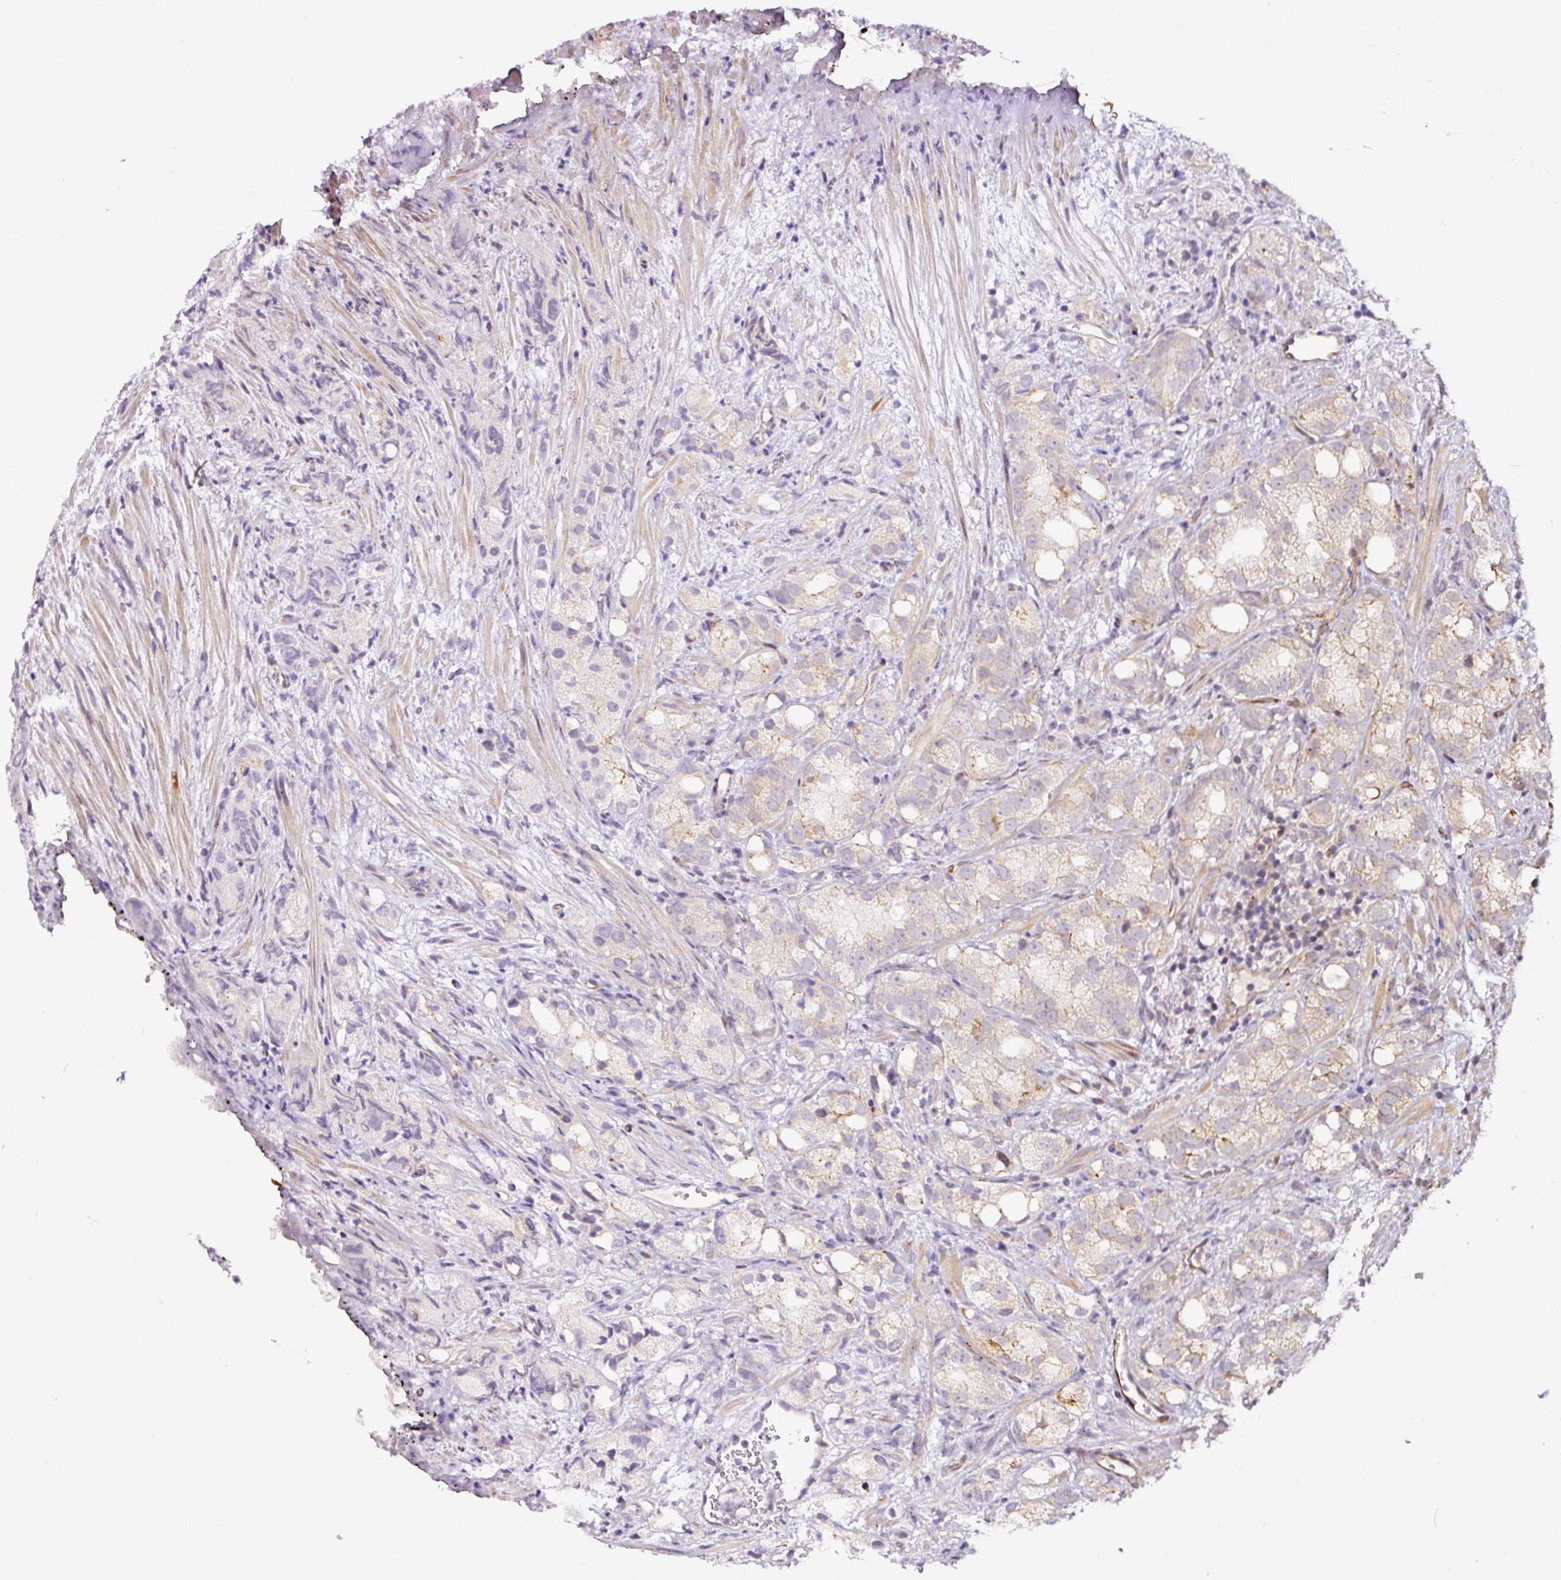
{"staining": {"intensity": "weak", "quantity": "<25%", "location": "cytoplasmic/membranous"}, "tissue": "prostate cancer", "cell_type": "Tumor cells", "image_type": "cancer", "snomed": [{"axis": "morphology", "description": "Adenocarcinoma, High grade"}, {"axis": "topography", "description": "Prostate"}], "caption": "An IHC image of prostate cancer (adenocarcinoma (high-grade)) is shown. There is no staining in tumor cells of prostate cancer (adenocarcinoma (high-grade)).", "gene": "DCAF13", "patient": {"sex": "male", "age": 82}}